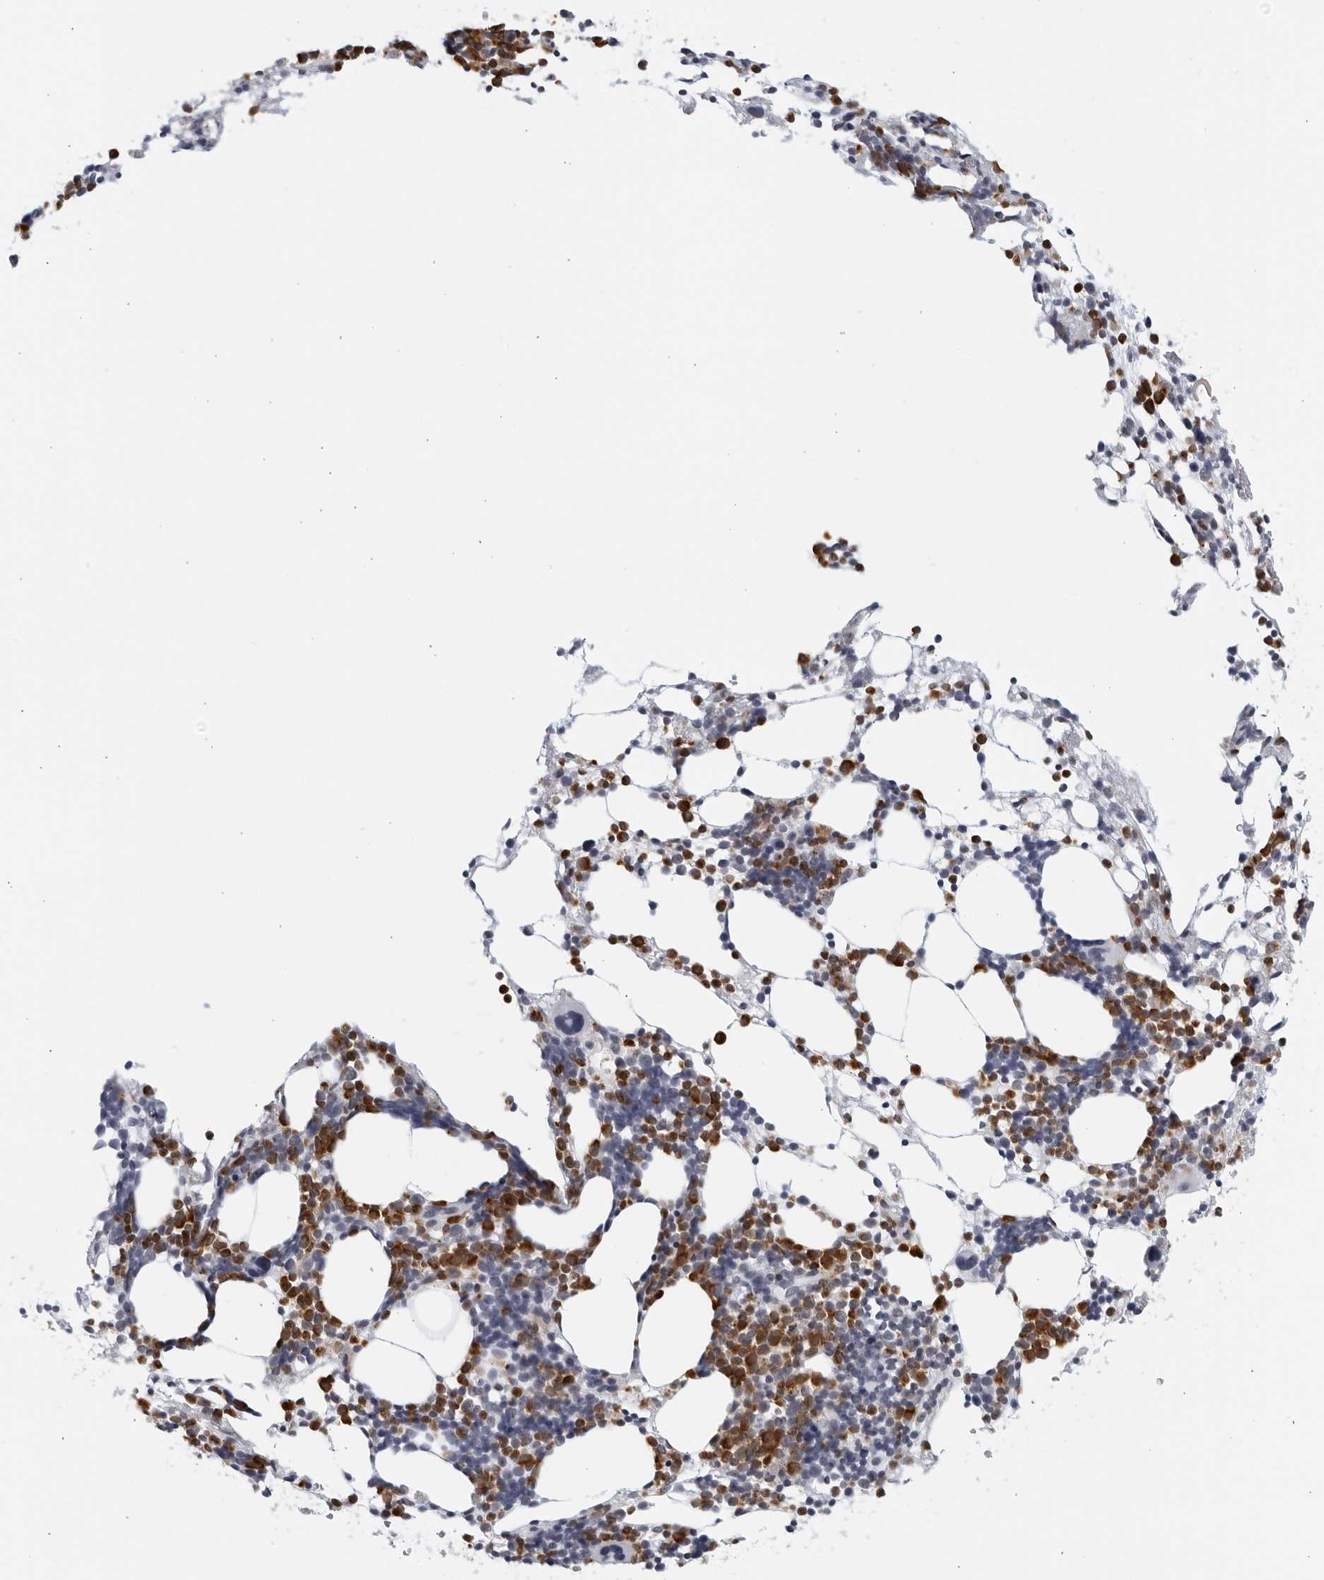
{"staining": {"intensity": "strong", "quantity": "25%-75%", "location": "cytoplasmic/membranous,nuclear"}, "tissue": "bone marrow", "cell_type": "Hematopoietic cells", "image_type": "normal", "snomed": [{"axis": "morphology", "description": "Normal tissue, NOS"}, {"axis": "morphology", "description": "Inflammation, NOS"}, {"axis": "topography", "description": "Bone marrow"}], "caption": "The image displays immunohistochemical staining of unremarkable bone marrow. There is strong cytoplasmic/membranous,nuclear staining is seen in about 25%-75% of hematopoietic cells. The staining was performed using DAB (3,3'-diaminobenzidine), with brown indicating positive protein expression. Nuclei are stained blue with hematoxylin.", "gene": "KLK7", "patient": {"sex": "male", "age": 44}}